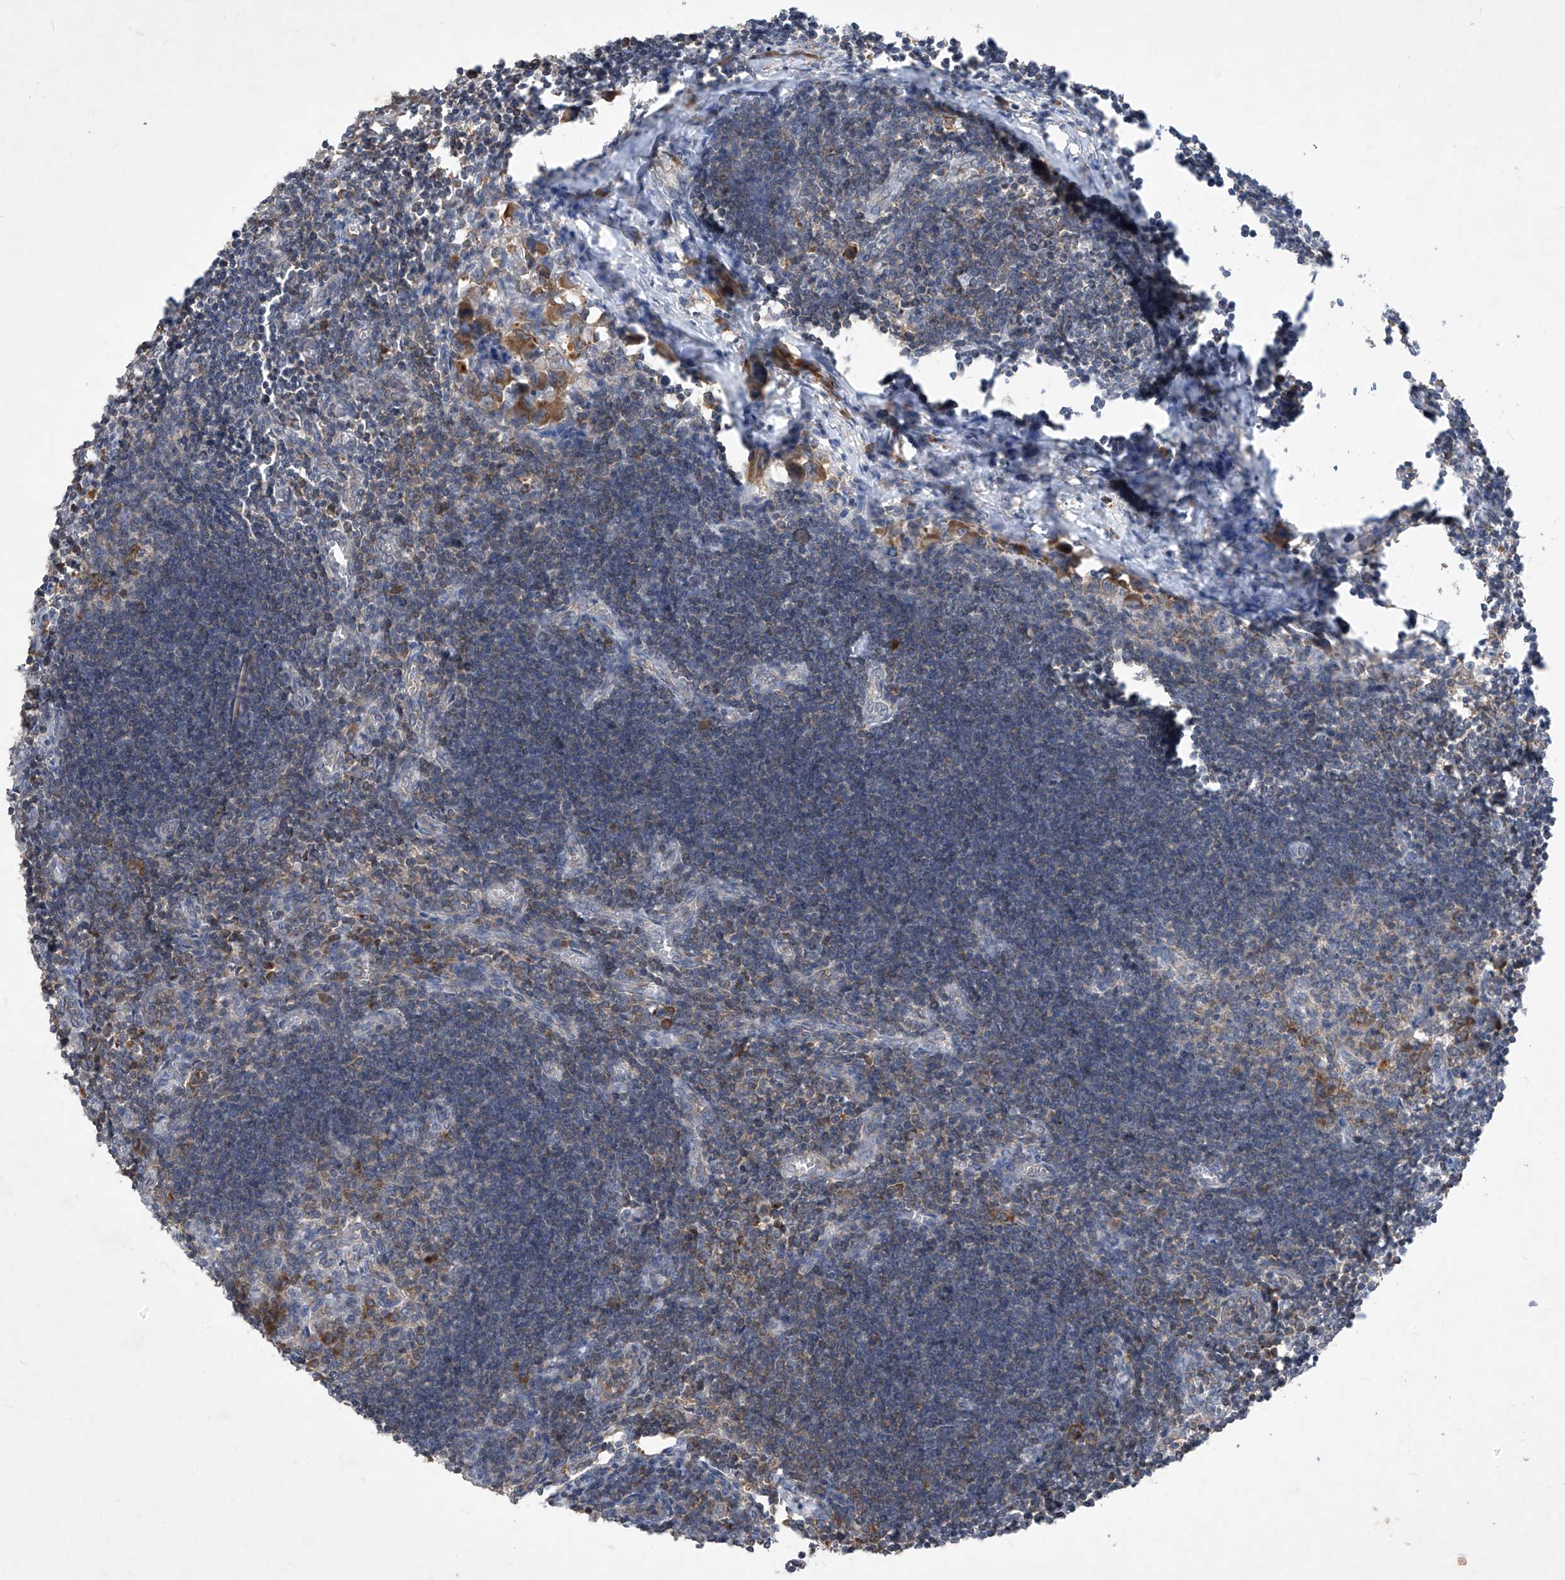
{"staining": {"intensity": "moderate", "quantity": ">75%", "location": "cytoplasmic/membranous"}, "tissue": "lymph node", "cell_type": "Germinal center cells", "image_type": "normal", "snomed": [{"axis": "morphology", "description": "Normal tissue, NOS"}, {"axis": "morphology", "description": "Malignant melanoma, Metastatic site"}, {"axis": "topography", "description": "Lymph node"}], "caption": "Immunohistochemical staining of unremarkable lymph node shows moderate cytoplasmic/membranous protein staining in approximately >75% of germinal center cells.", "gene": "RPL34", "patient": {"sex": "male", "age": 41}}